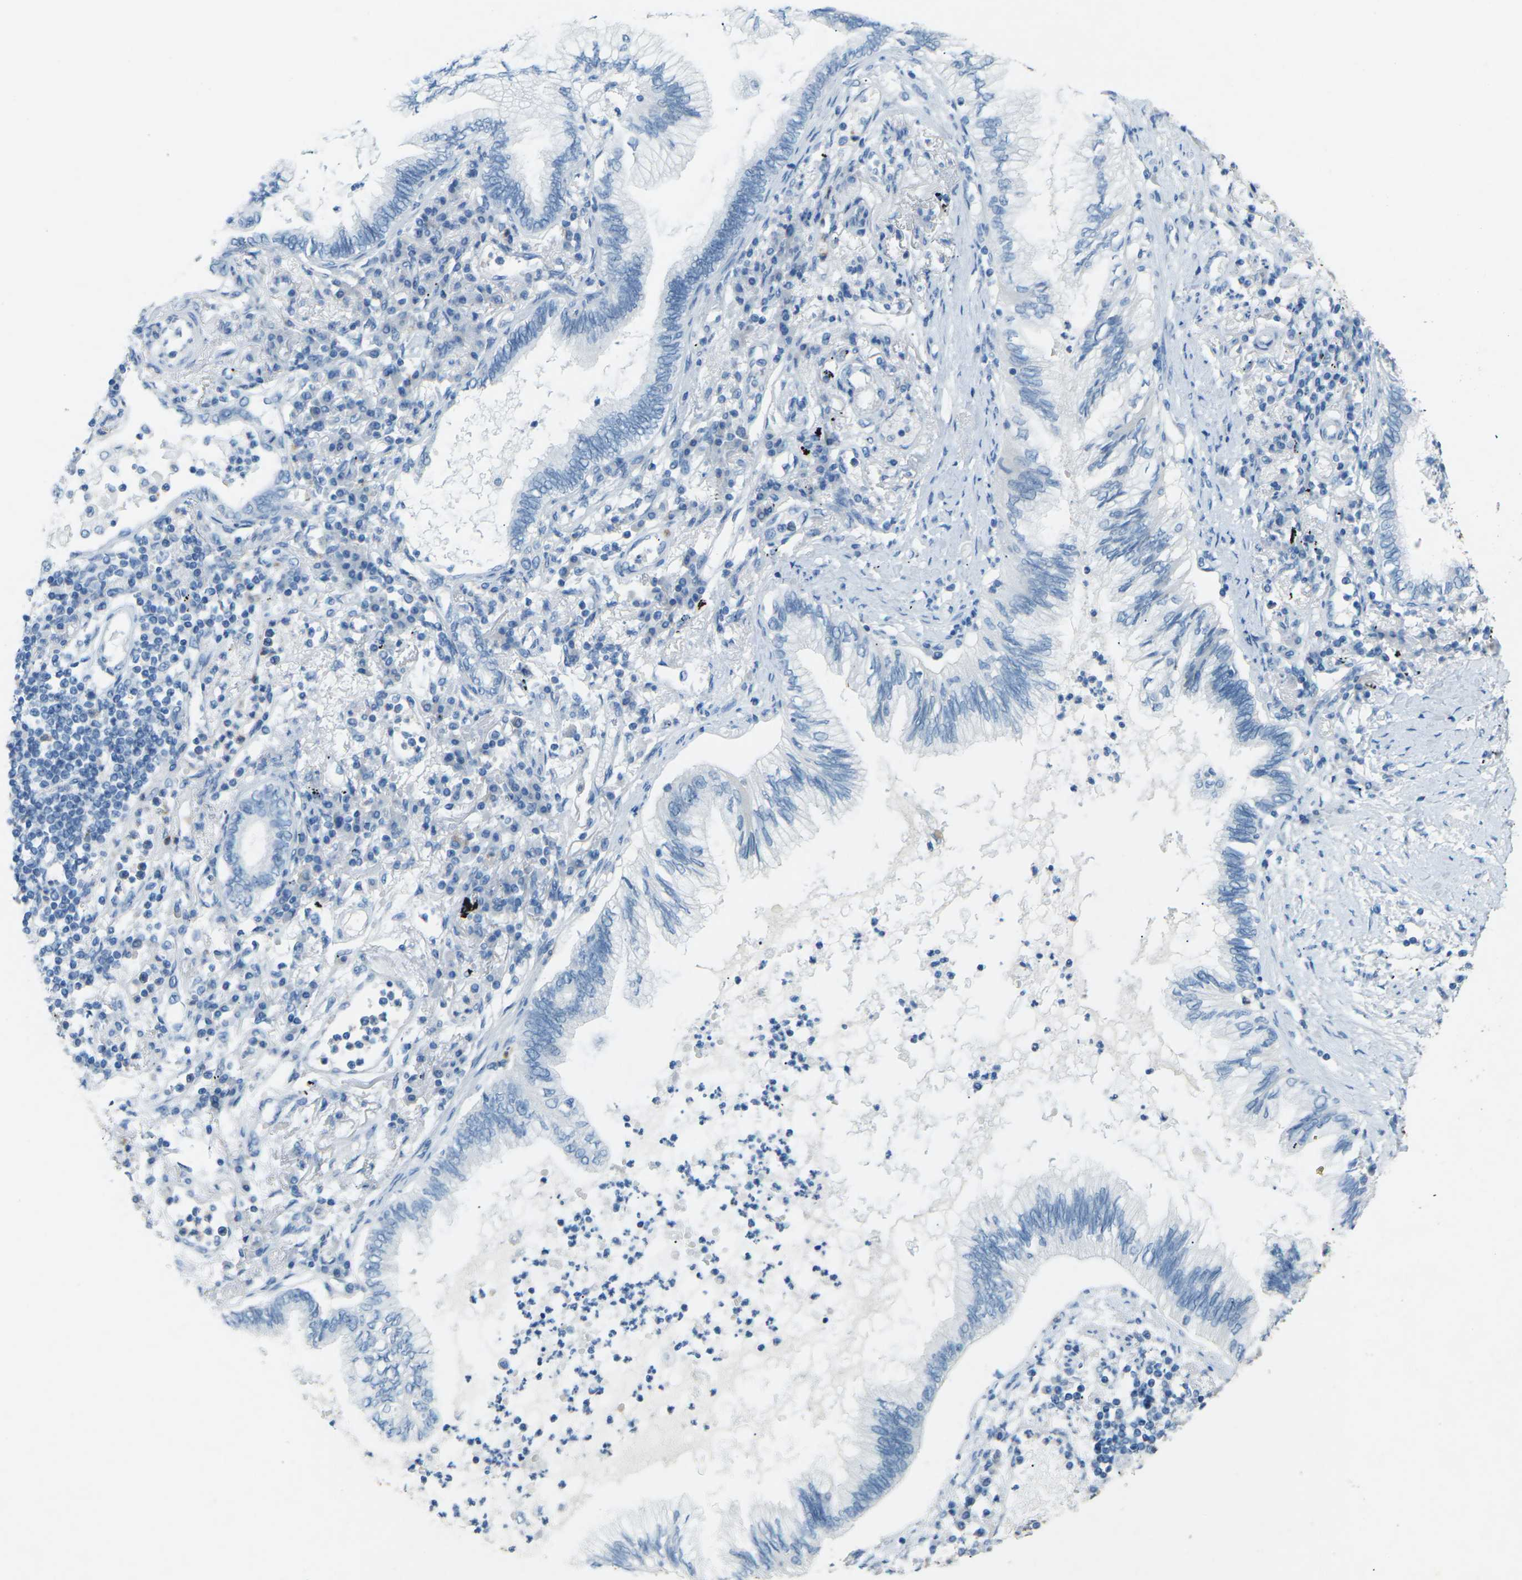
{"staining": {"intensity": "negative", "quantity": "none", "location": "none"}, "tissue": "lung cancer", "cell_type": "Tumor cells", "image_type": "cancer", "snomed": [{"axis": "morphology", "description": "Normal tissue, NOS"}, {"axis": "morphology", "description": "Adenocarcinoma, NOS"}, {"axis": "topography", "description": "Bronchus"}, {"axis": "topography", "description": "Lung"}], "caption": "Micrograph shows no protein positivity in tumor cells of adenocarcinoma (lung) tissue.", "gene": "CDH16", "patient": {"sex": "female", "age": 70}}